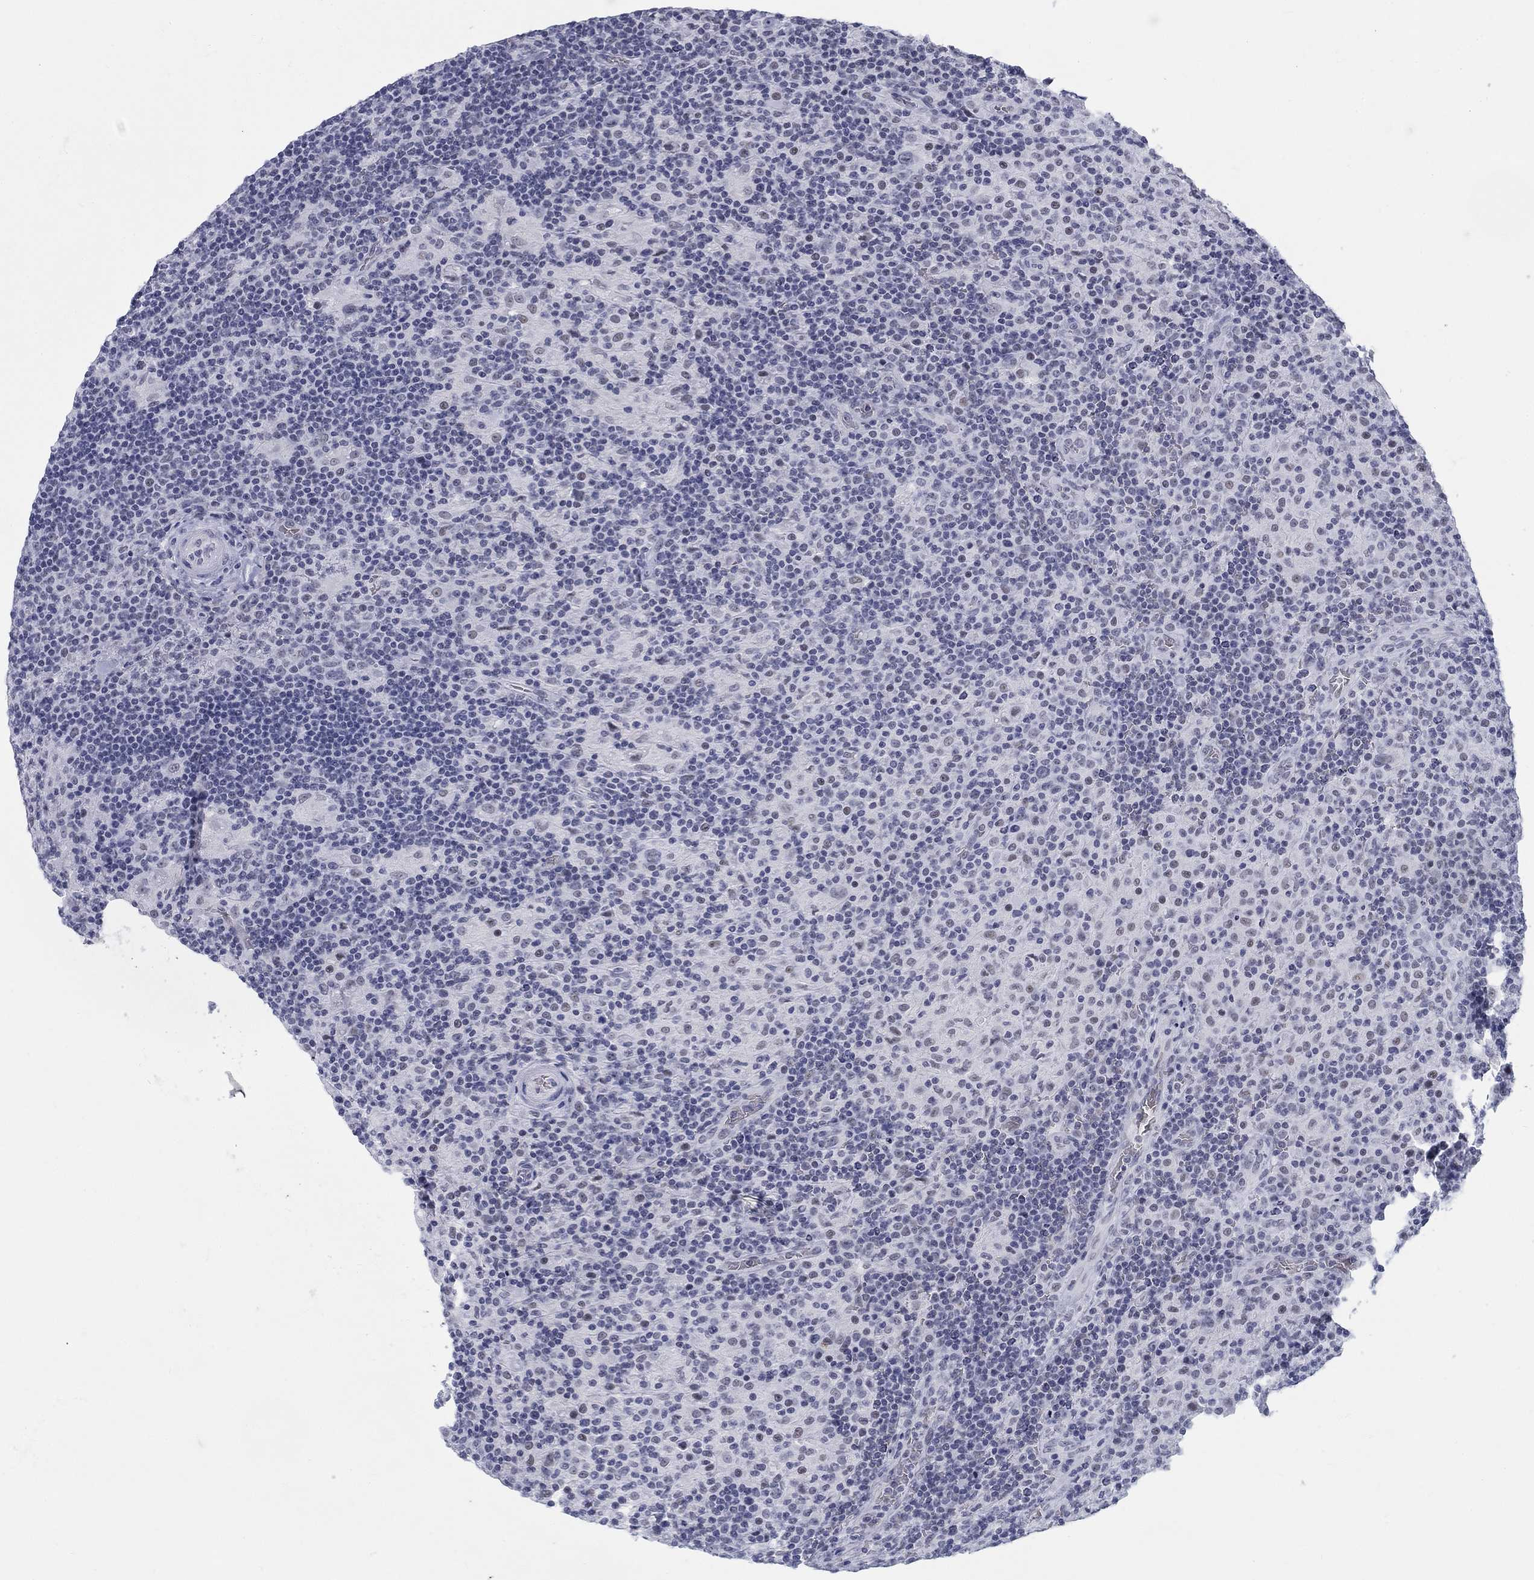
{"staining": {"intensity": "negative", "quantity": "none", "location": "none"}, "tissue": "lymphoma", "cell_type": "Tumor cells", "image_type": "cancer", "snomed": [{"axis": "morphology", "description": "Hodgkin's disease, NOS"}, {"axis": "topography", "description": "Lymph node"}], "caption": "This is a photomicrograph of IHC staining of lymphoma, which shows no staining in tumor cells.", "gene": "DMTN", "patient": {"sex": "male", "age": 70}}